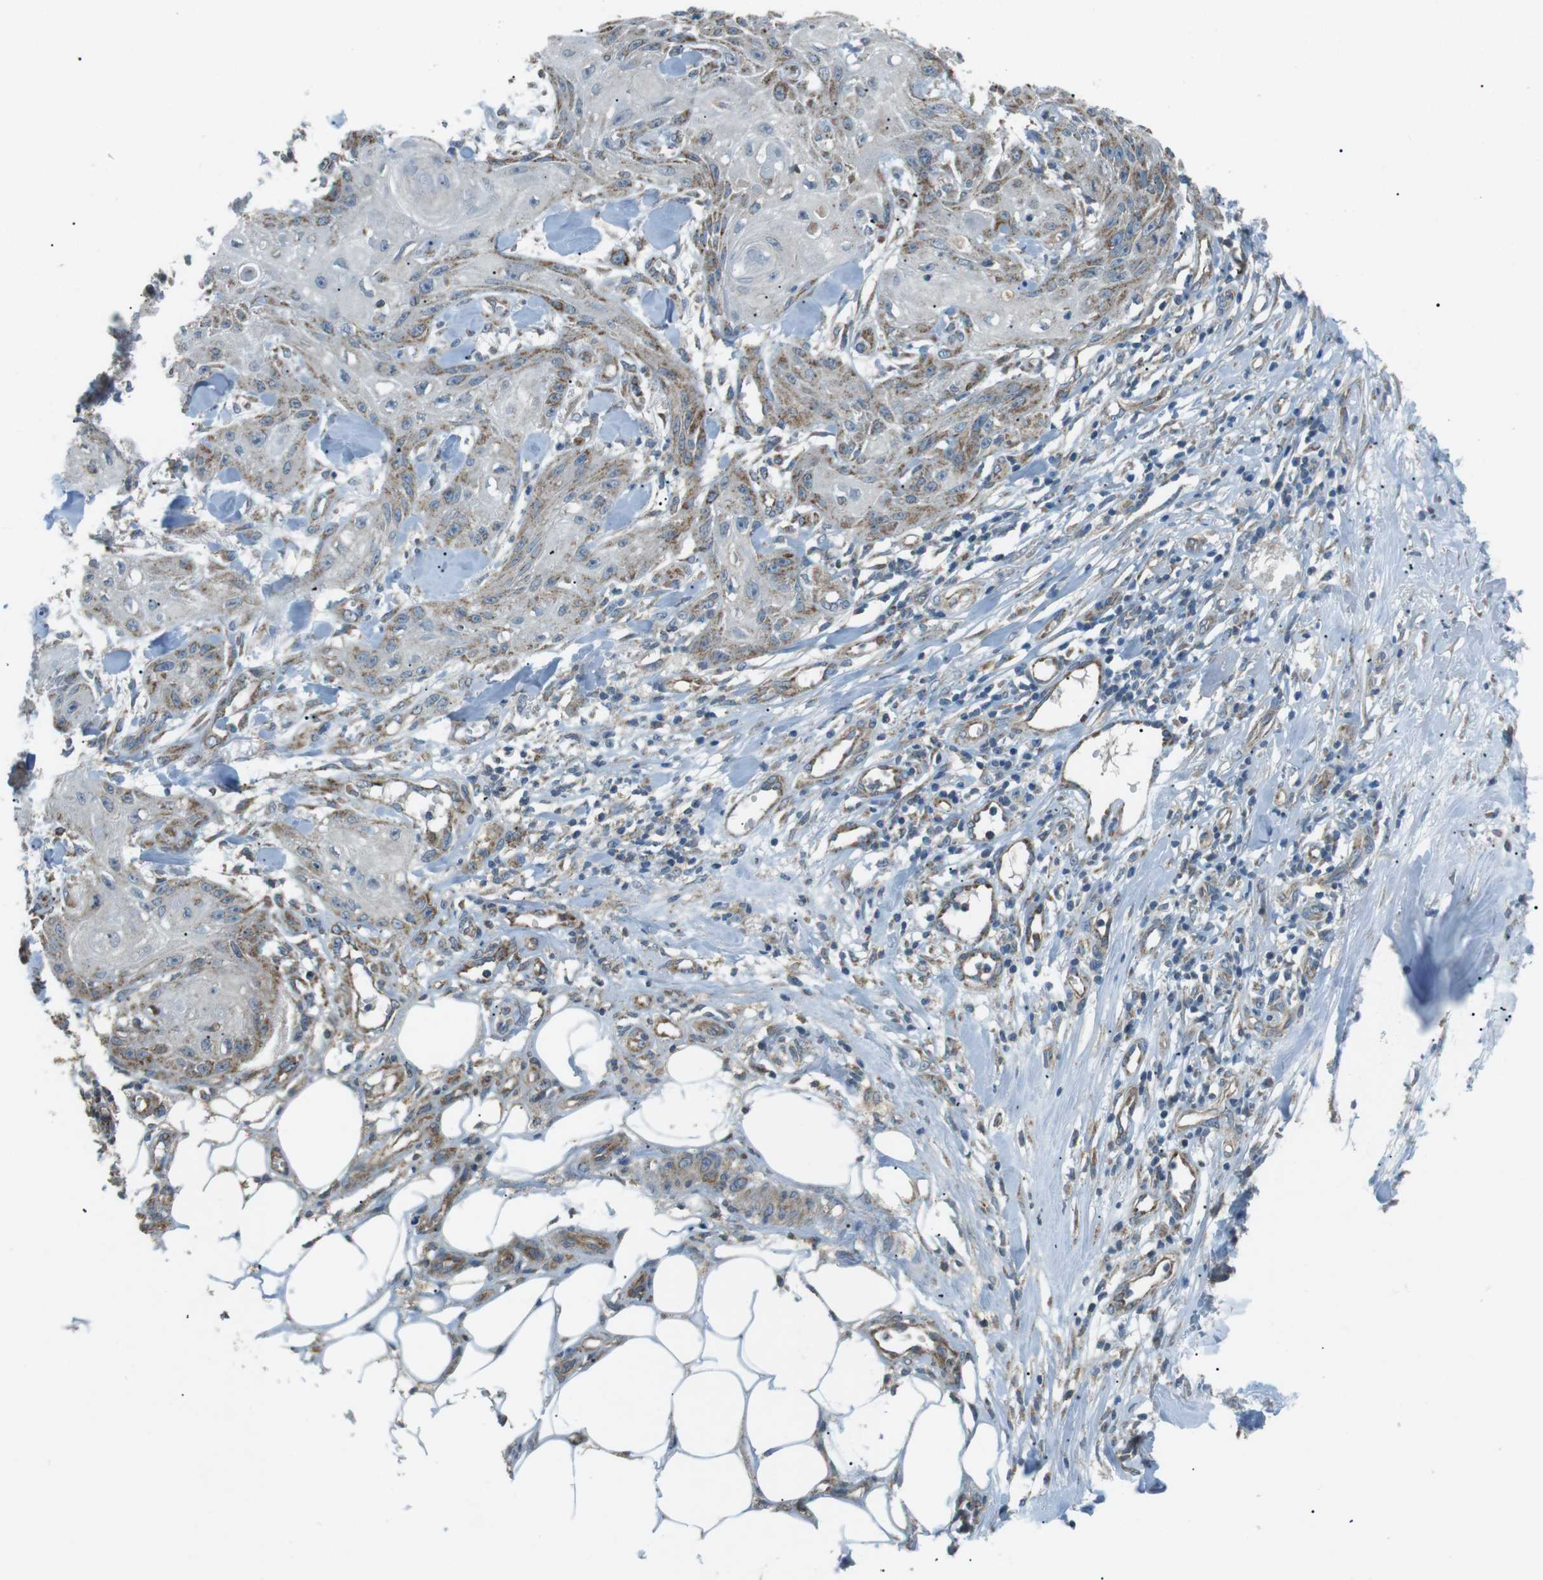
{"staining": {"intensity": "moderate", "quantity": "25%-75%", "location": "cytoplasmic/membranous"}, "tissue": "skin cancer", "cell_type": "Tumor cells", "image_type": "cancer", "snomed": [{"axis": "morphology", "description": "Squamous cell carcinoma, NOS"}, {"axis": "topography", "description": "Skin"}], "caption": "Protein expression analysis of skin cancer shows moderate cytoplasmic/membranous positivity in approximately 25%-75% of tumor cells.", "gene": "BACE1", "patient": {"sex": "male", "age": 74}}